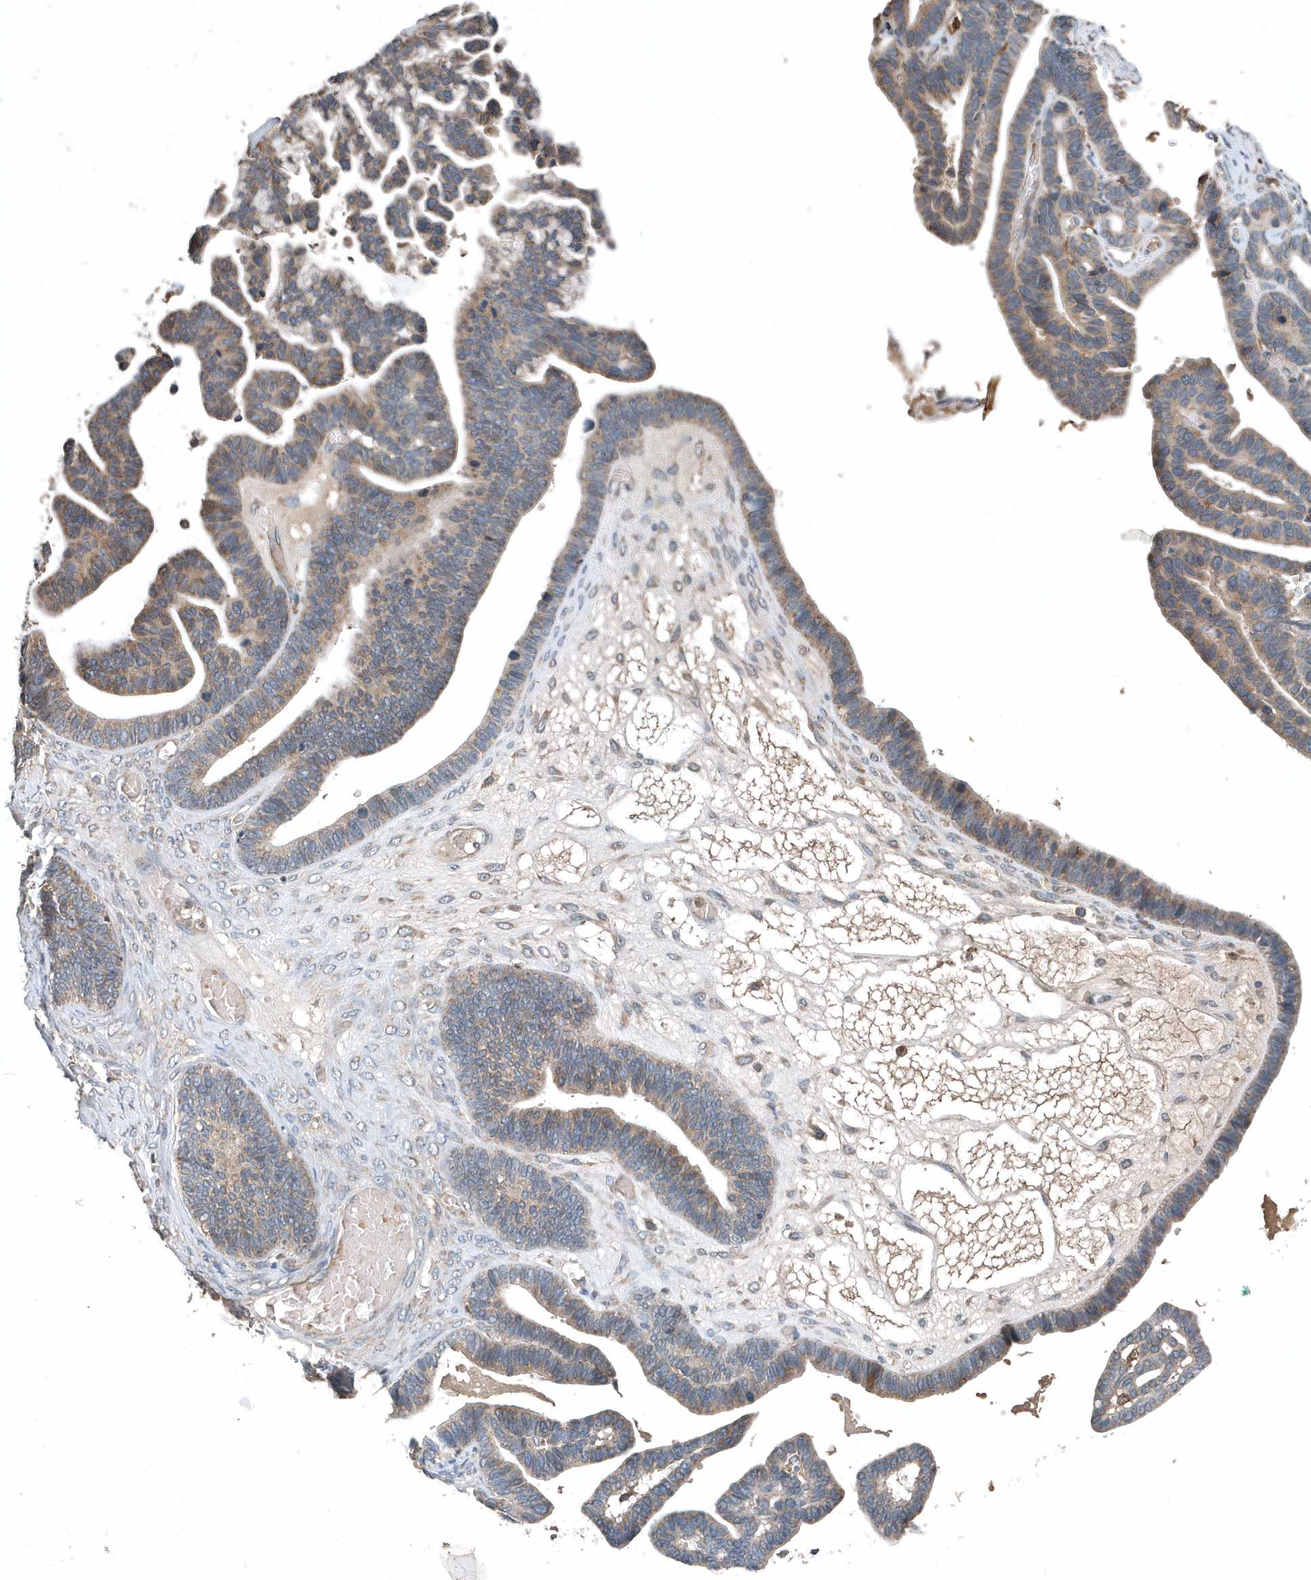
{"staining": {"intensity": "moderate", "quantity": ">75%", "location": "cytoplasmic/membranous"}, "tissue": "ovarian cancer", "cell_type": "Tumor cells", "image_type": "cancer", "snomed": [{"axis": "morphology", "description": "Cystadenocarcinoma, serous, NOS"}, {"axis": "topography", "description": "Ovary"}], "caption": "An immunohistochemistry histopathology image of neoplastic tissue is shown. Protein staining in brown labels moderate cytoplasmic/membranous positivity in ovarian serous cystadenocarcinoma within tumor cells.", "gene": "SCFD2", "patient": {"sex": "female", "age": 56}}